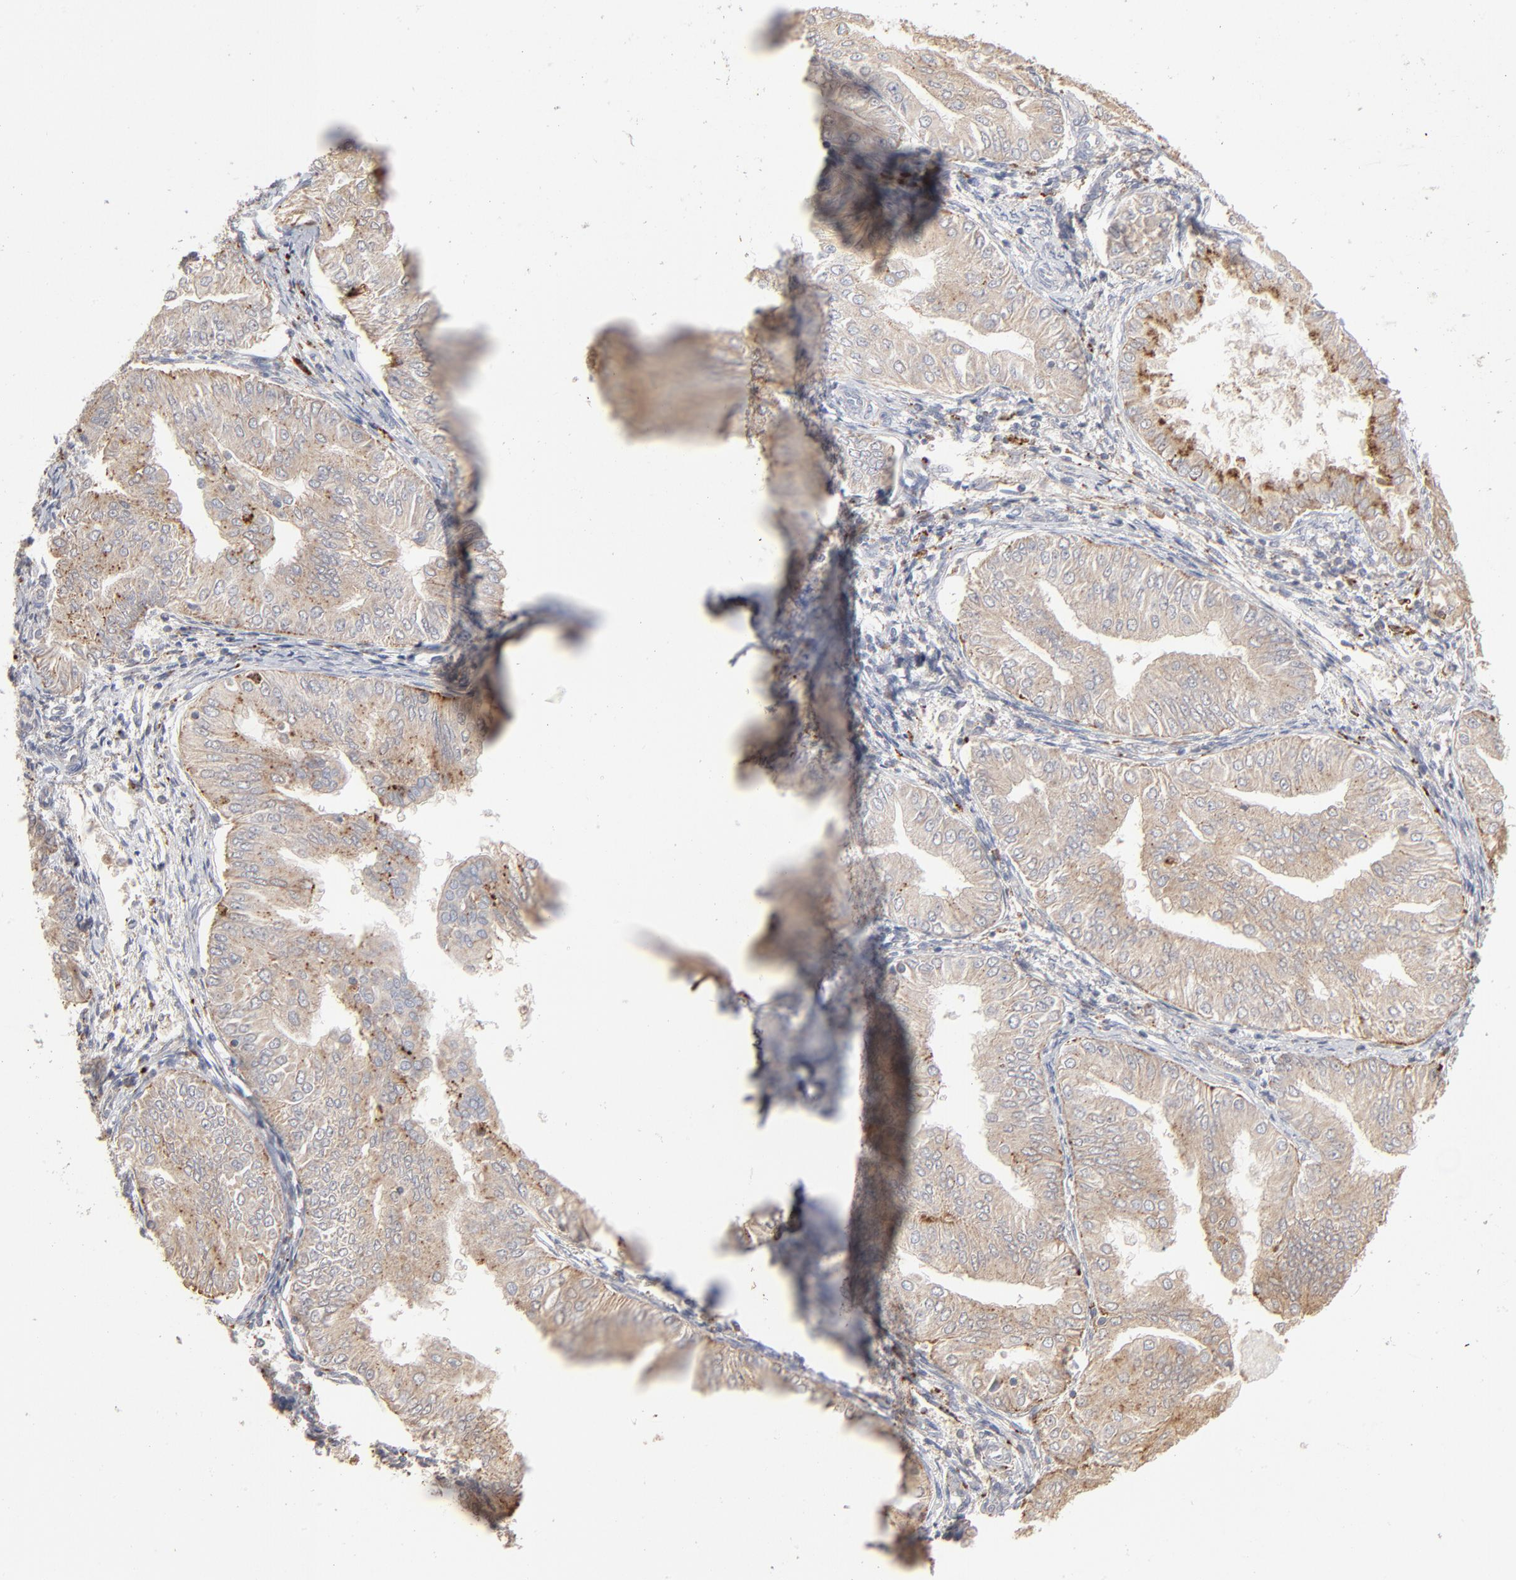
{"staining": {"intensity": "moderate", "quantity": ">75%", "location": "cytoplasmic/membranous"}, "tissue": "endometrial cancer", "cell_type": "Tumor cells", "image_type": "cancer", "snomed": [{"axis": "morphology", "description": "Adenocarcinoma, NOS"}, {"axis": "topography", "description": "Endometrium"}], "caption": "Adenocarcinoma (endometrial) was stained to show a protein in brown. There is medium levels of moderate cytoplasmic/membranous positivity in about >75% of tumor cells. Immunohistochemistry stains the protein of interest in brown and the nuclei are stained blue.", "gene": "POMT2", "patient": {"sex": "female", "age": 53}}